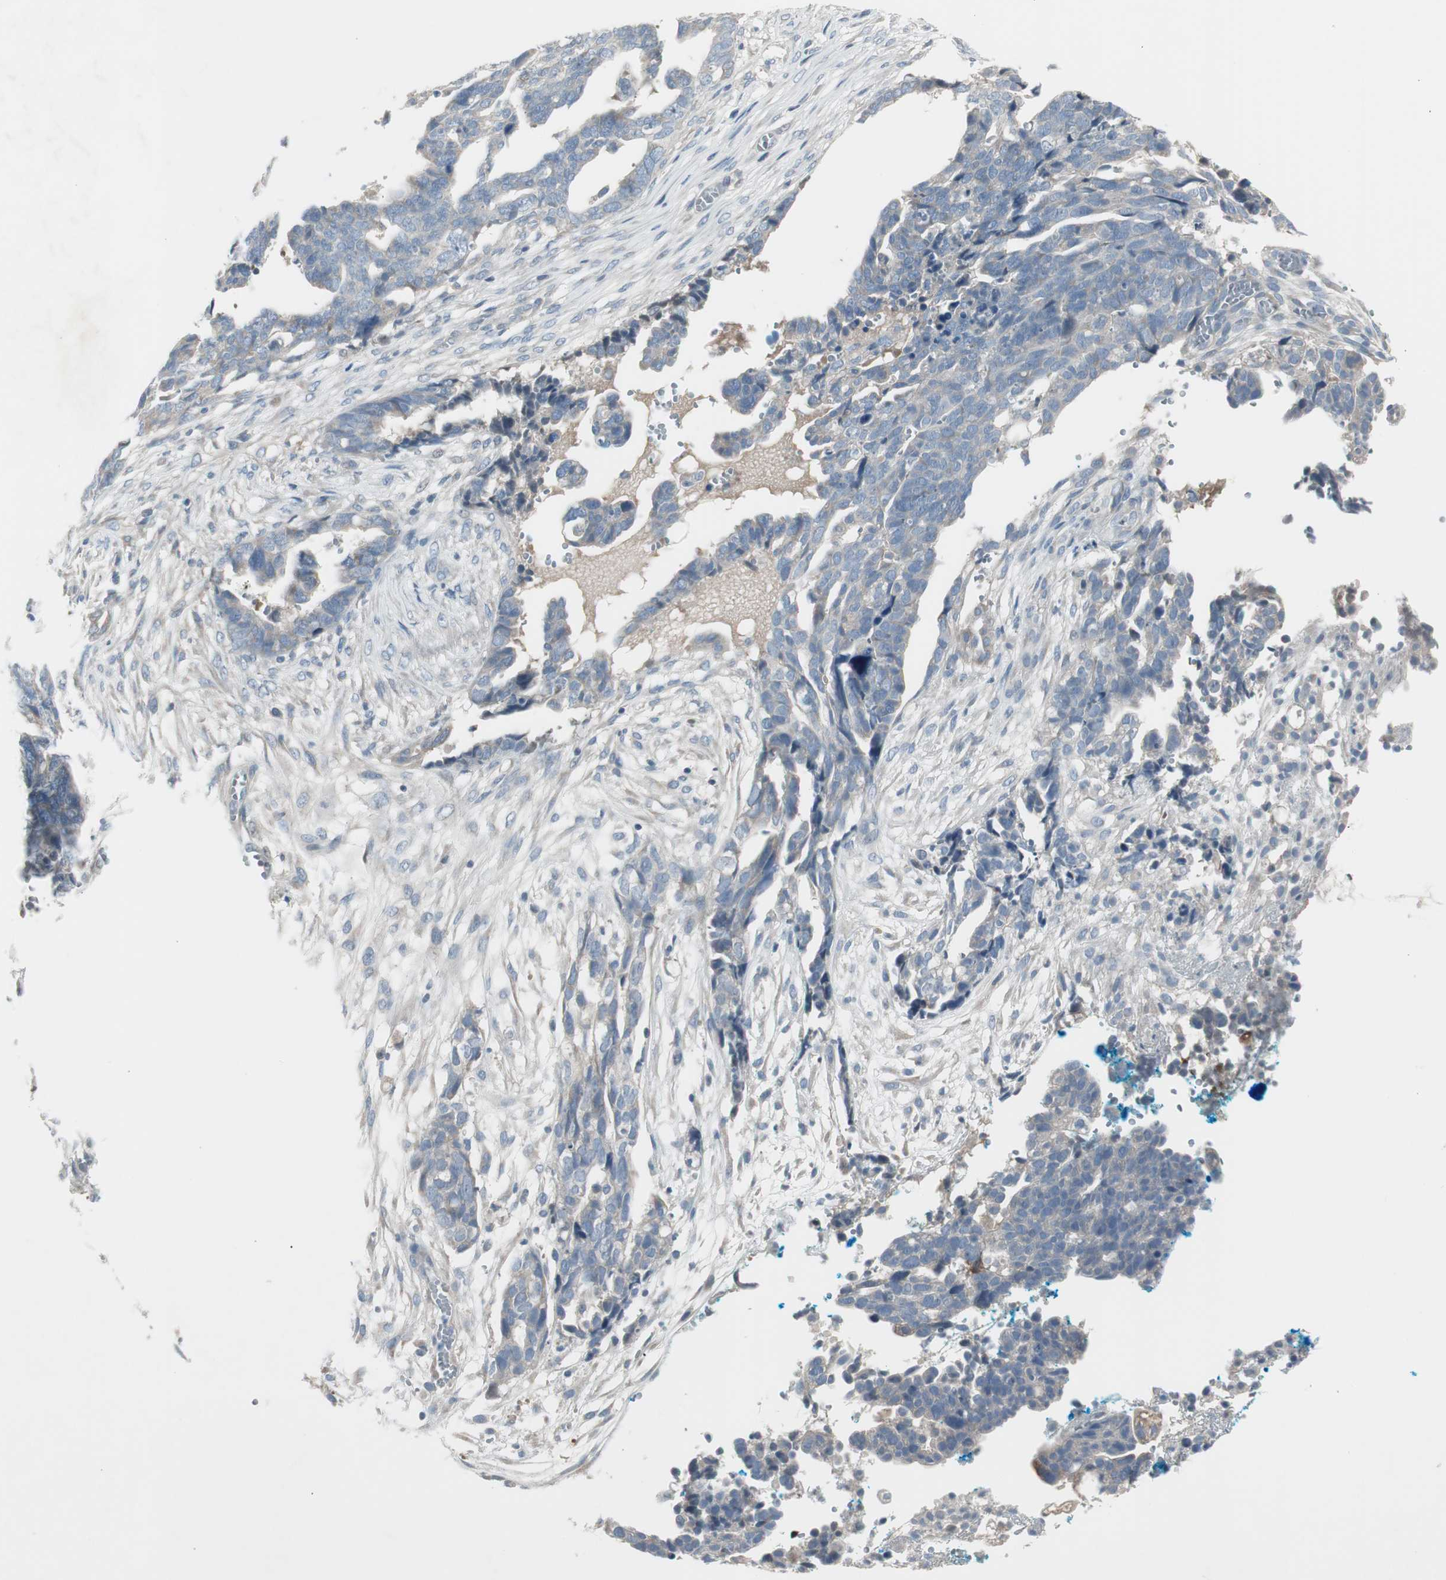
{"staining": {"intensity": "weak", "quantity": "<25%", "location": "cytoplasmic/membranous"}, "tissue": "ovarian cancer", "cell_type": "Tumor cells", "image_type": "cancer", "snomed": [{"axis": "morphology", "description": "Normal tissue, NOS"}, {"axis": "morphology", "description": "Cystadenocarcinoma, serous, NOS"}, {"axis": "topography", "description": "Fallopian tube"}, {"axis": "topography", "description": "Ovary"}], "caption": "High power microscopy image of an immunohistochemistry (IHC) micrograph of serous cystadenocarcinoma (ovarian), revealing no significant staining in tumor cells.", "gene": "MAPRE3", "patient": {"sex": "female", "age": 56}}